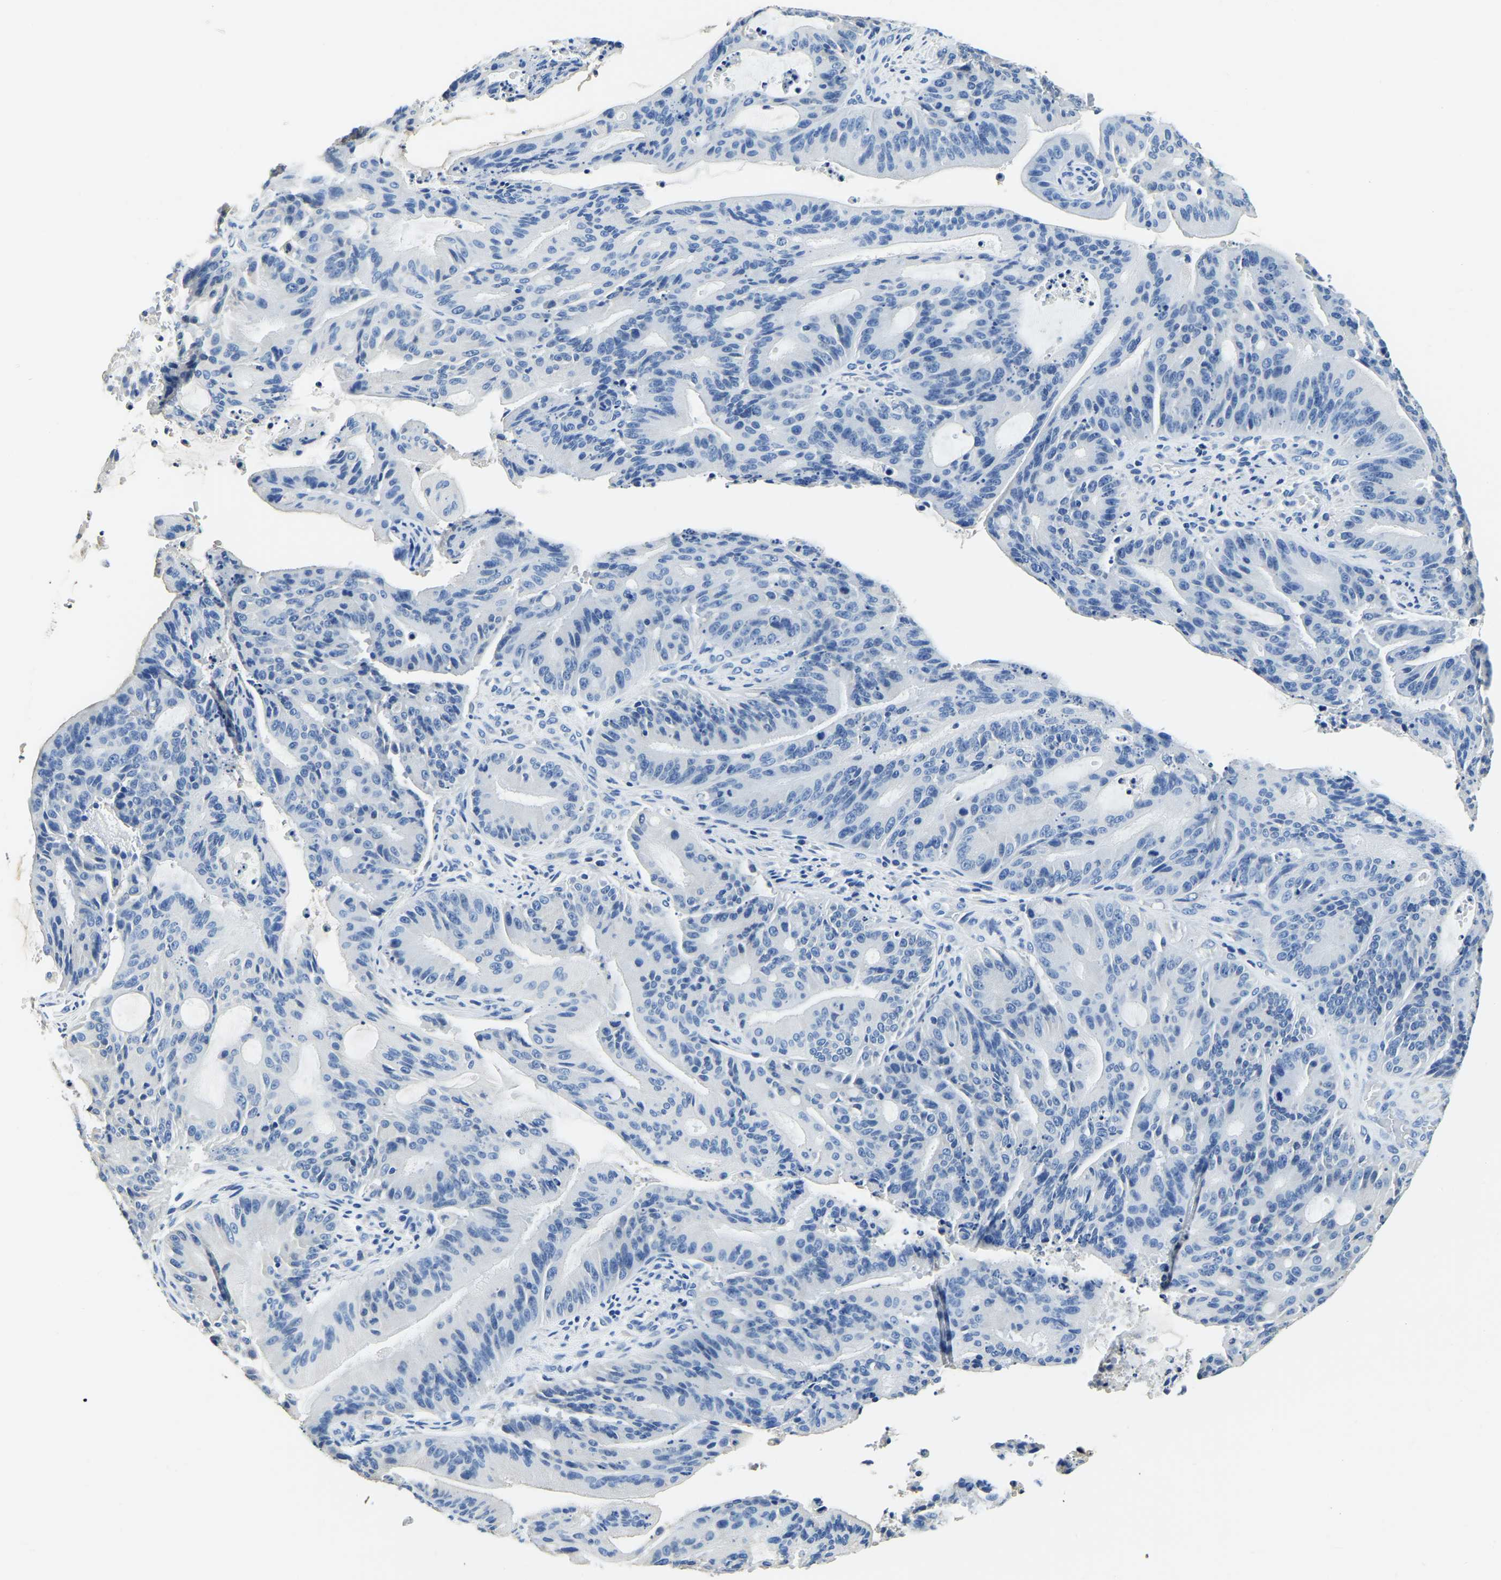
{"staining": {"intensity": "negative", "quantity": "none", "location": "none"}, "tissue": "liver cancer", "cell_type": "Tumor cells", "image_type": "cancer", "snomed": [{"axis": "morphology", "description": "Normal tissue, NOS"}, {"axis": "morphology", "description": "Cholangiocarcinoma"}, {"axis": "topography", "description": "Liver"}, {"axis": "topography", "description": "Peripheral nerve tissue"}], "caption": "An IHC histopathology image of liver cancer is shown. There is no staining in tumor cells of liver cancer.", "gene": "ZDHHC13", "patient": {"sex": "female", "age": 73}}